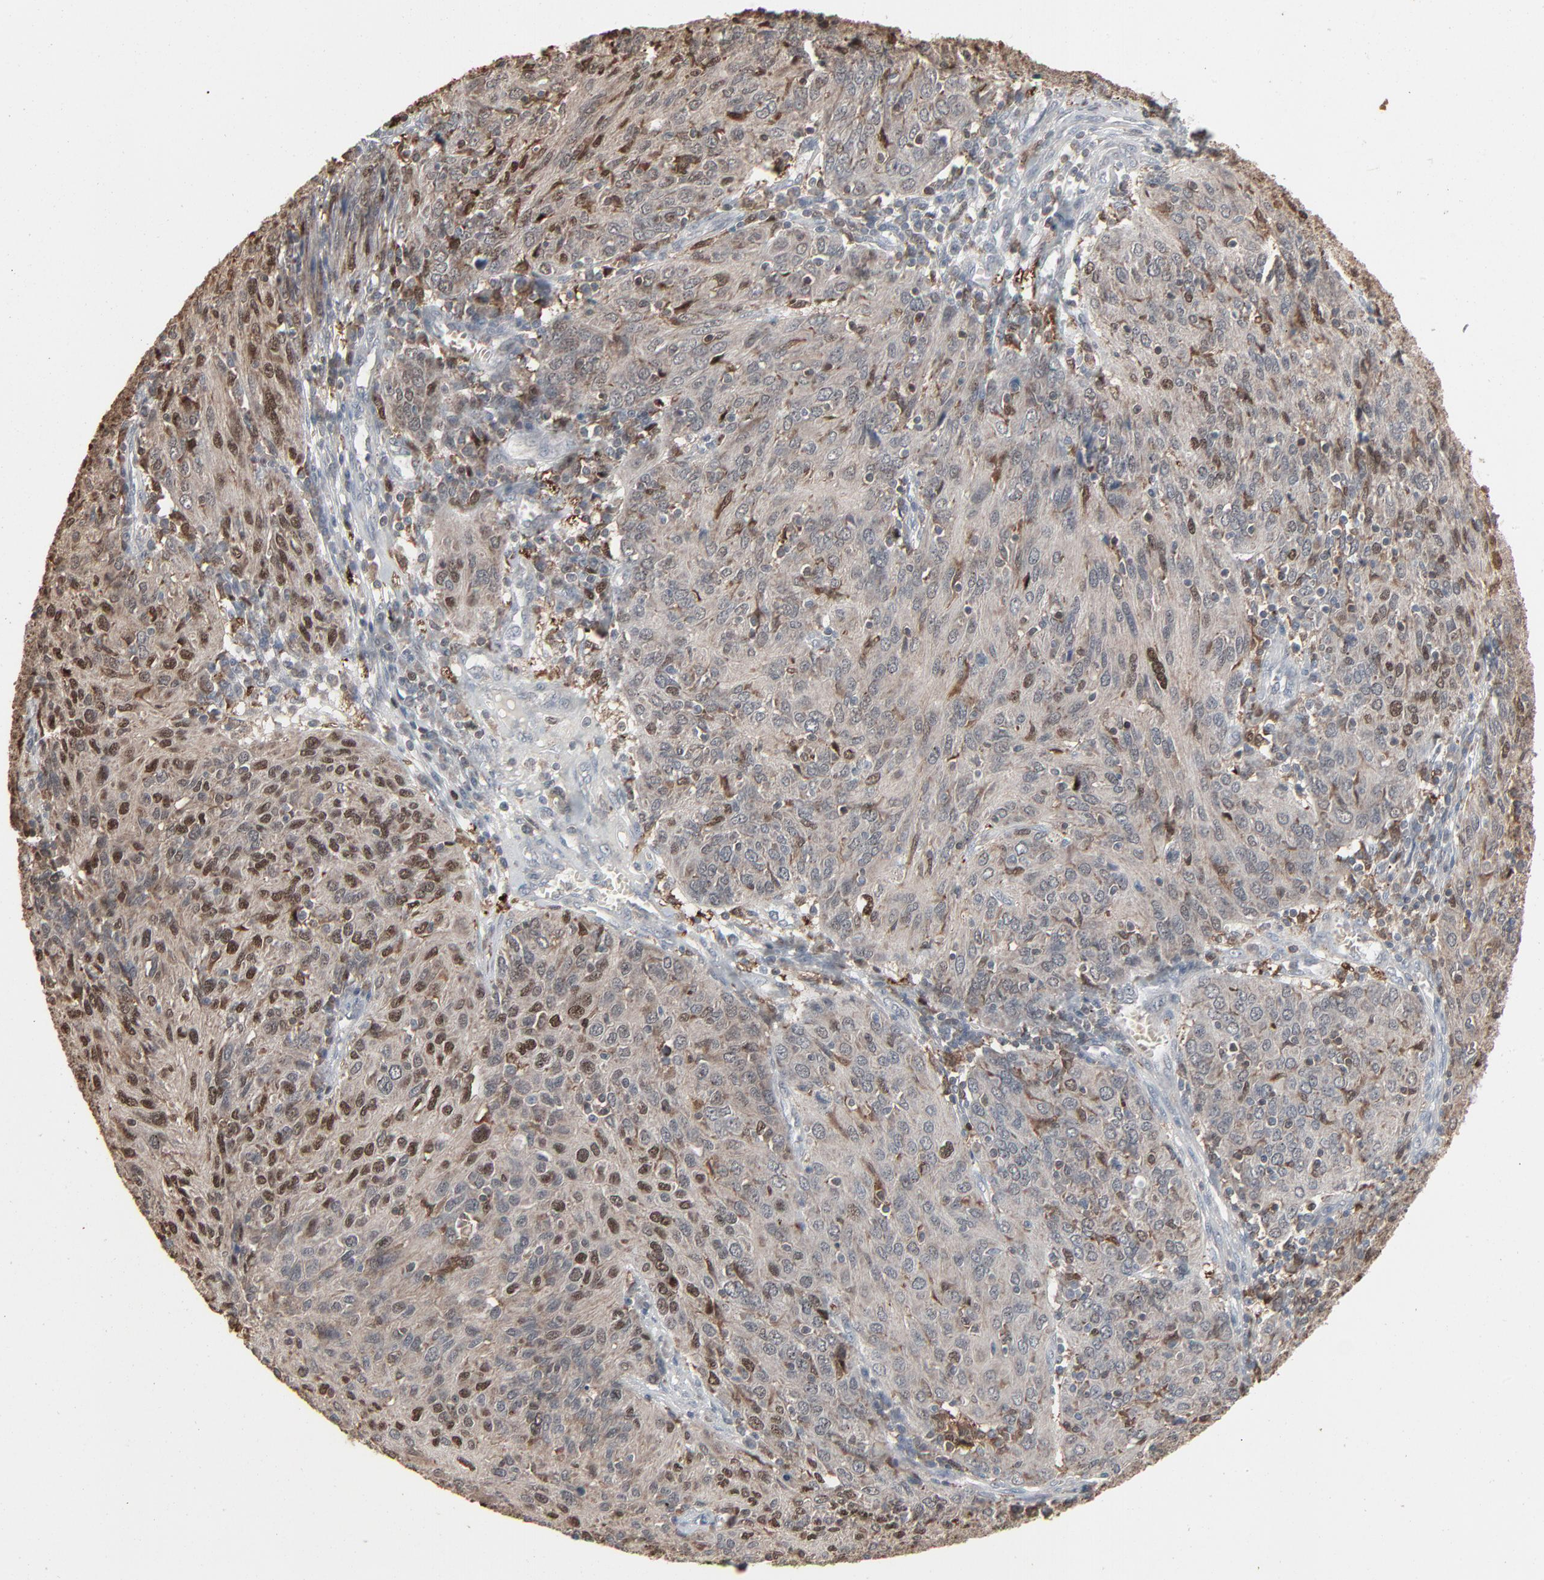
{"staining": {"intensity": "moderate", "quantity": "<25%", "location": "cytoplasmic/membranous,nuclear"}, "tissue": "ovarian cancer", "cell_type": "Tumor cells", "image_type": "cancer", "snomed": [{"axis": "morphology", "description": "Carcinoma, endometroid"}, {"axis": "topography", "description": "Ovary"}], "caption": "There is low levels of moderate cytoplasmic/membranous and nuclear positivity in tumor cells of ovarian cancer (endometroid carcinoma), as demonstrated by immunohistochemical staining (brown color).", "gene": "DOCK8", "patient": {"sex": "female", "age": 50}}